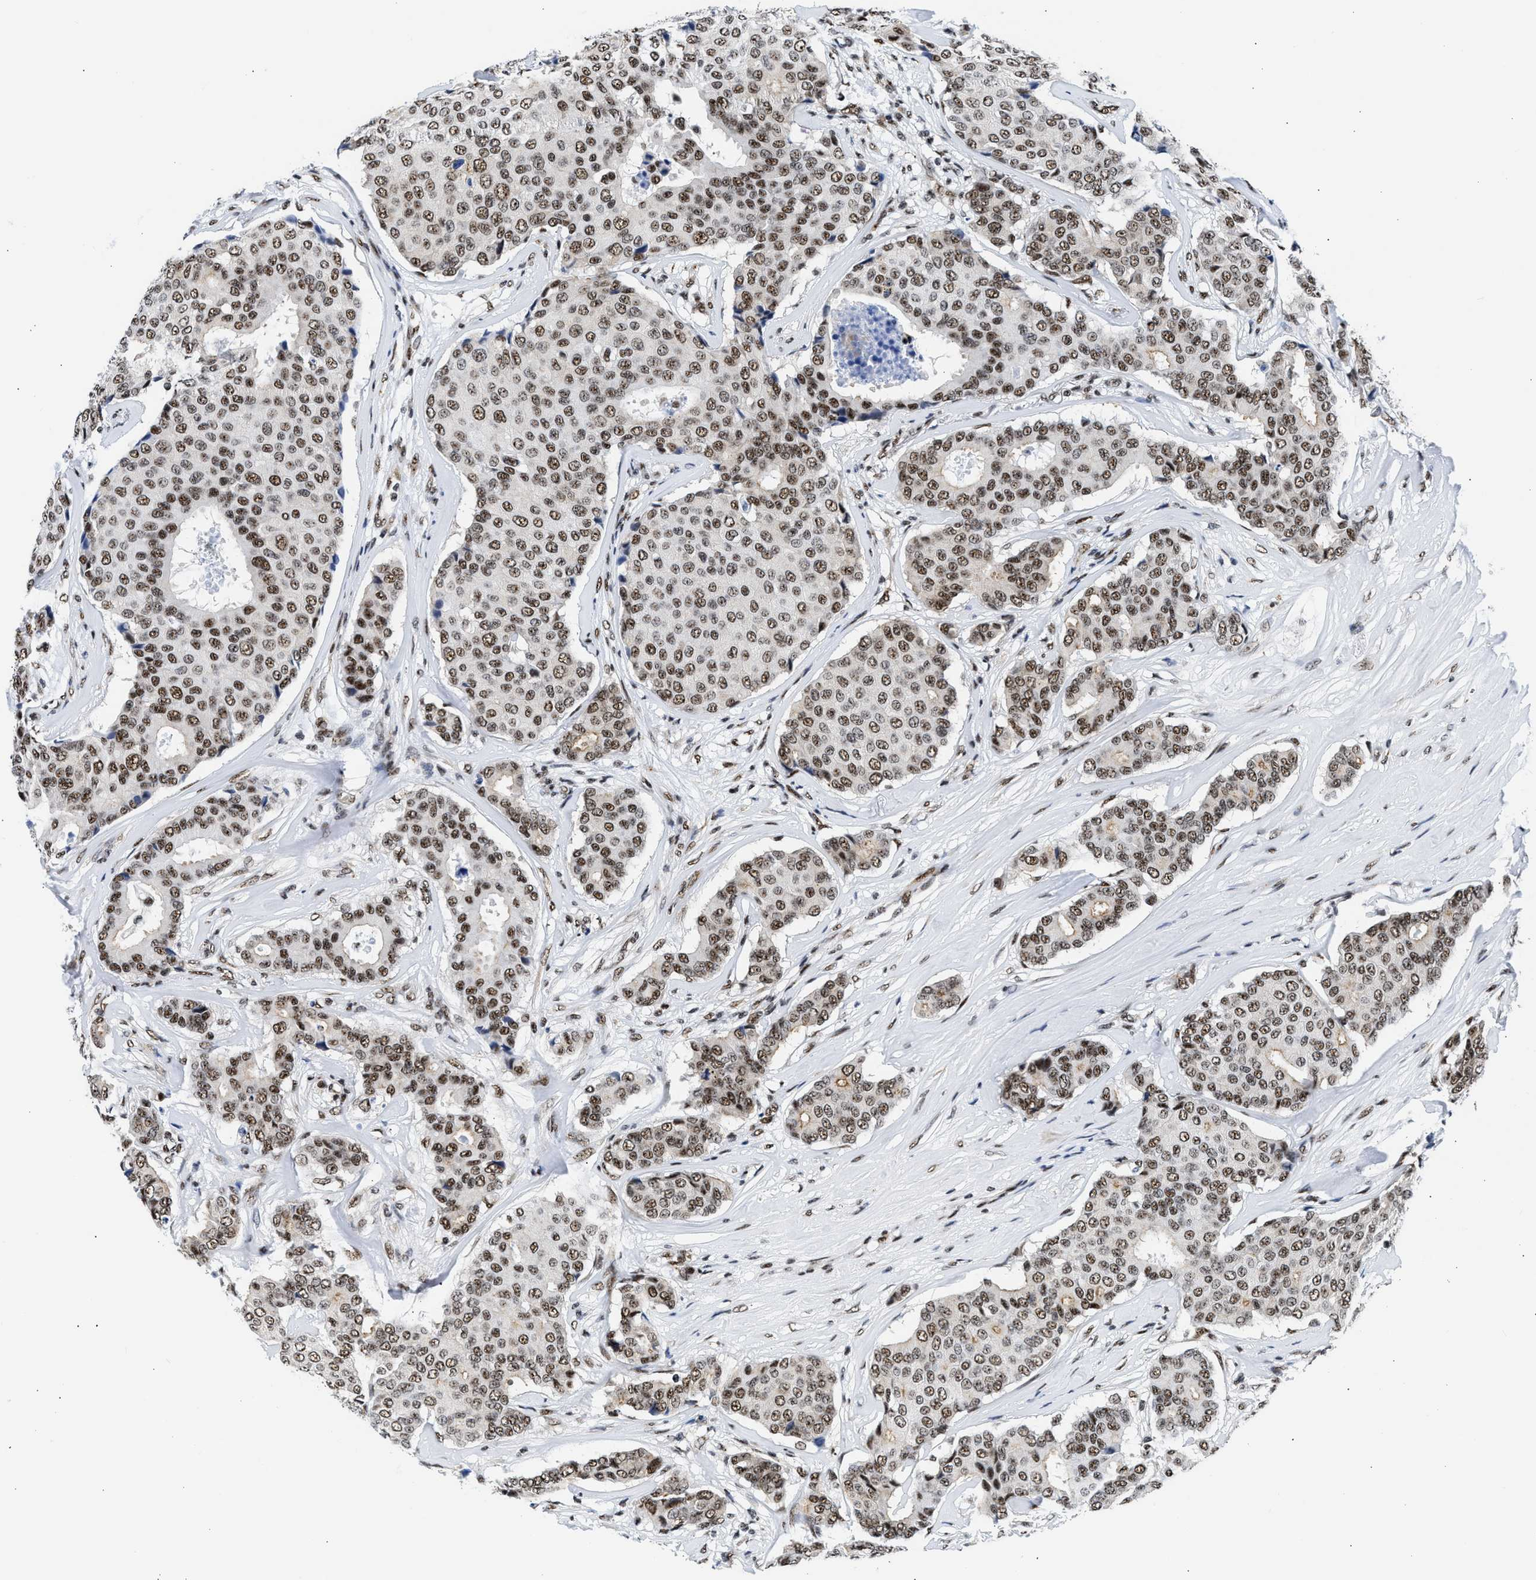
{"staining": {"intensity": "moderate", "quantity": ">75%", "location": "nuclear"}, "tissue": "breast cancer", "cell_type": "Tumor cells", "image_type": "cancer", "snomed": [{"axis": "morphology", "description": "Duct carcinoma"}, {"axis": "topography", "description": "Breast"}], "caption": "Approximately >75% of tumor cells in breast cancer (infiltrating ductal carcinoma) display moderate nuclear protein expression as visualized by brown immunohistochemical staining.", "gene": "RBM8A", "patient": {"sex": "female", "age": 75}}